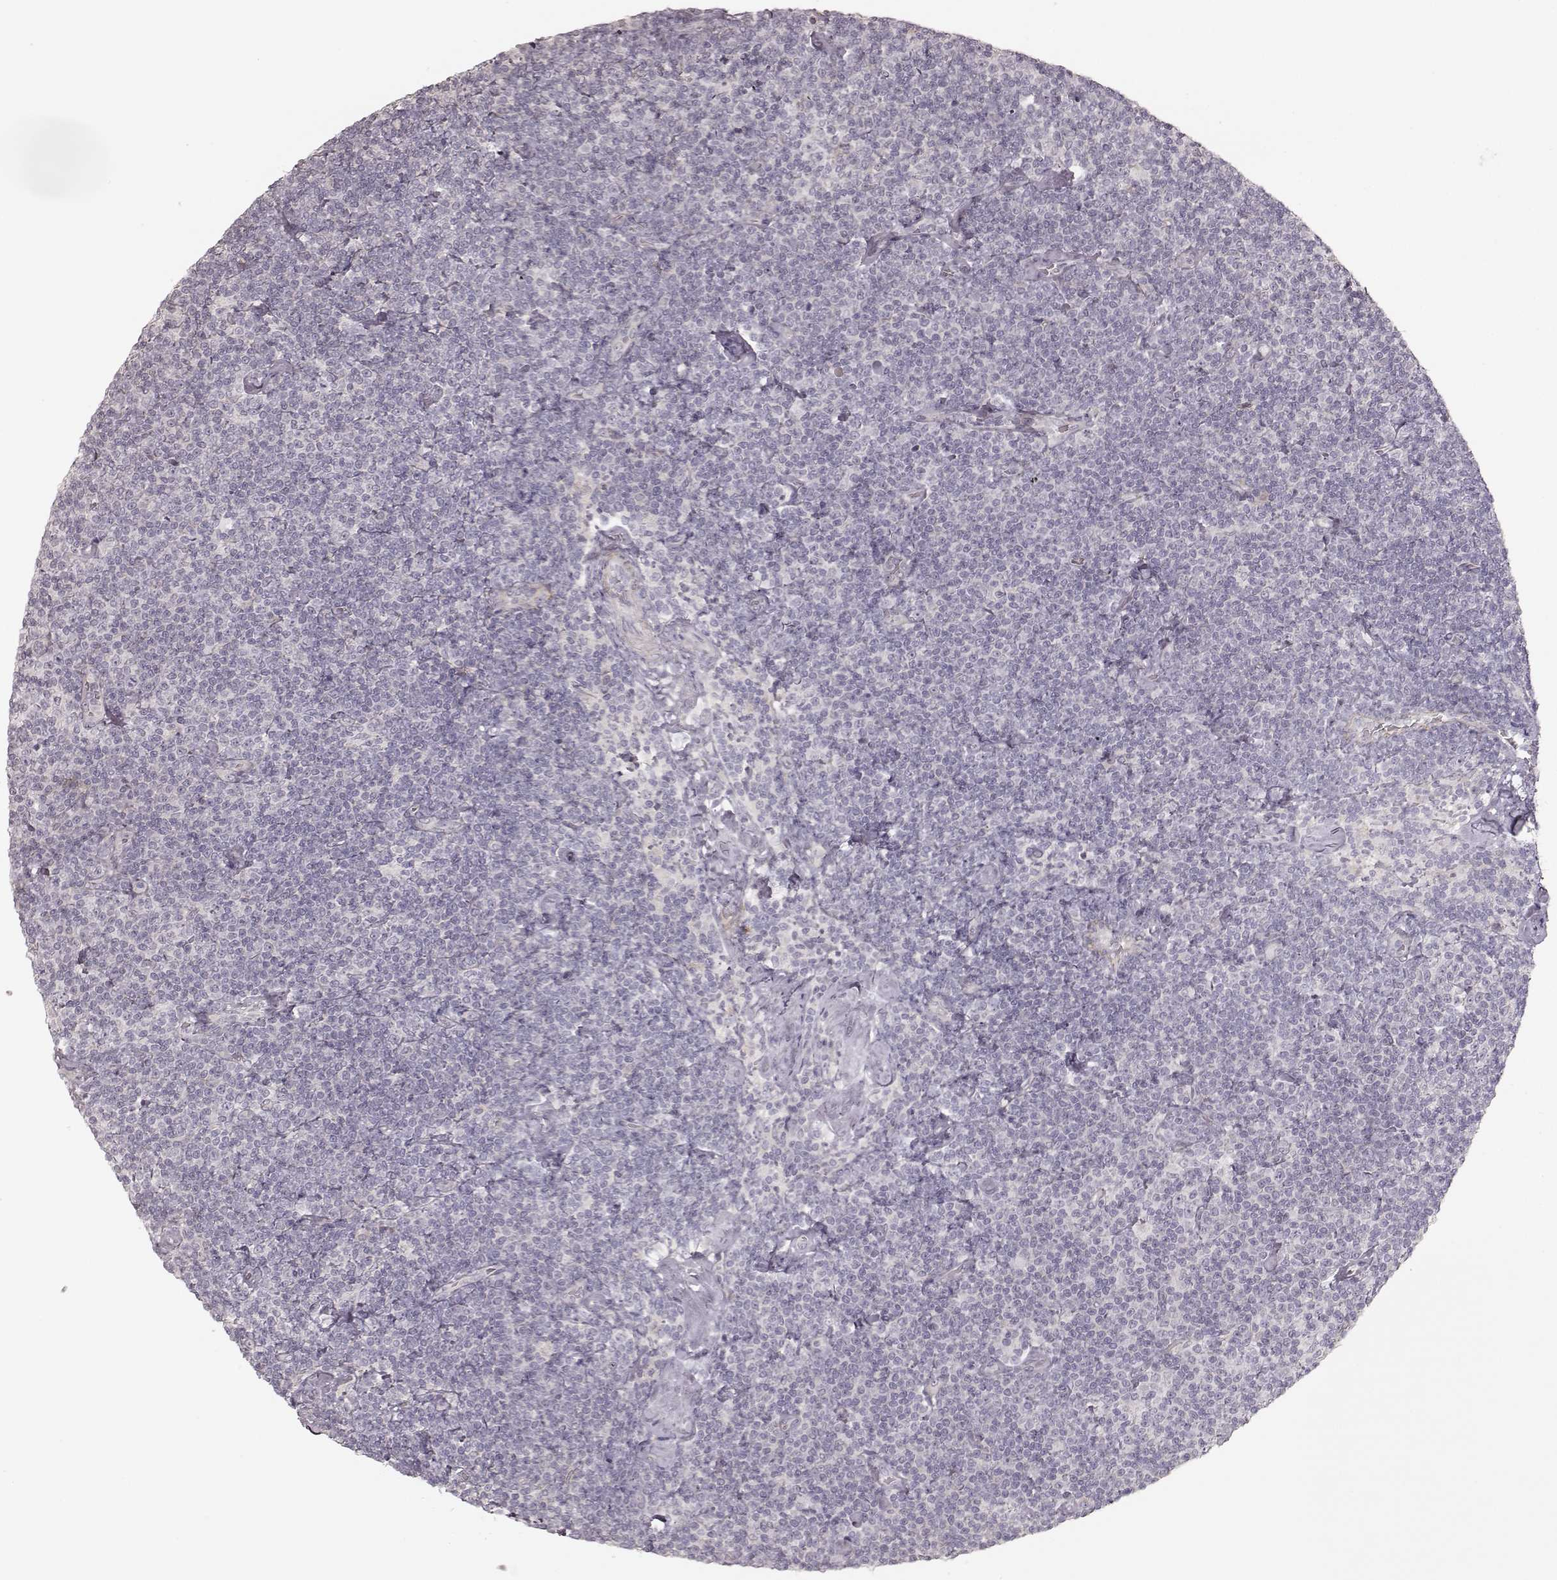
{"staining": {"intensity": "negative", "quantity": "none", "location": "none"}, "tissue": "lymphoma", "cell_type": "Tumor cells", "image_type": "cancer", "snomed": [{"axis": "morphology", "description": "Malignant lymphoma, non-Hodgkin's type, Low grade"}, {"axis": "topography", "description": "Lymph node"}], "caption": "The micrograph displays no significant staining in tumor cells of lymphoma.", "gene": "KCNJ9", "patient": {"sex": "male", "age": 81}}